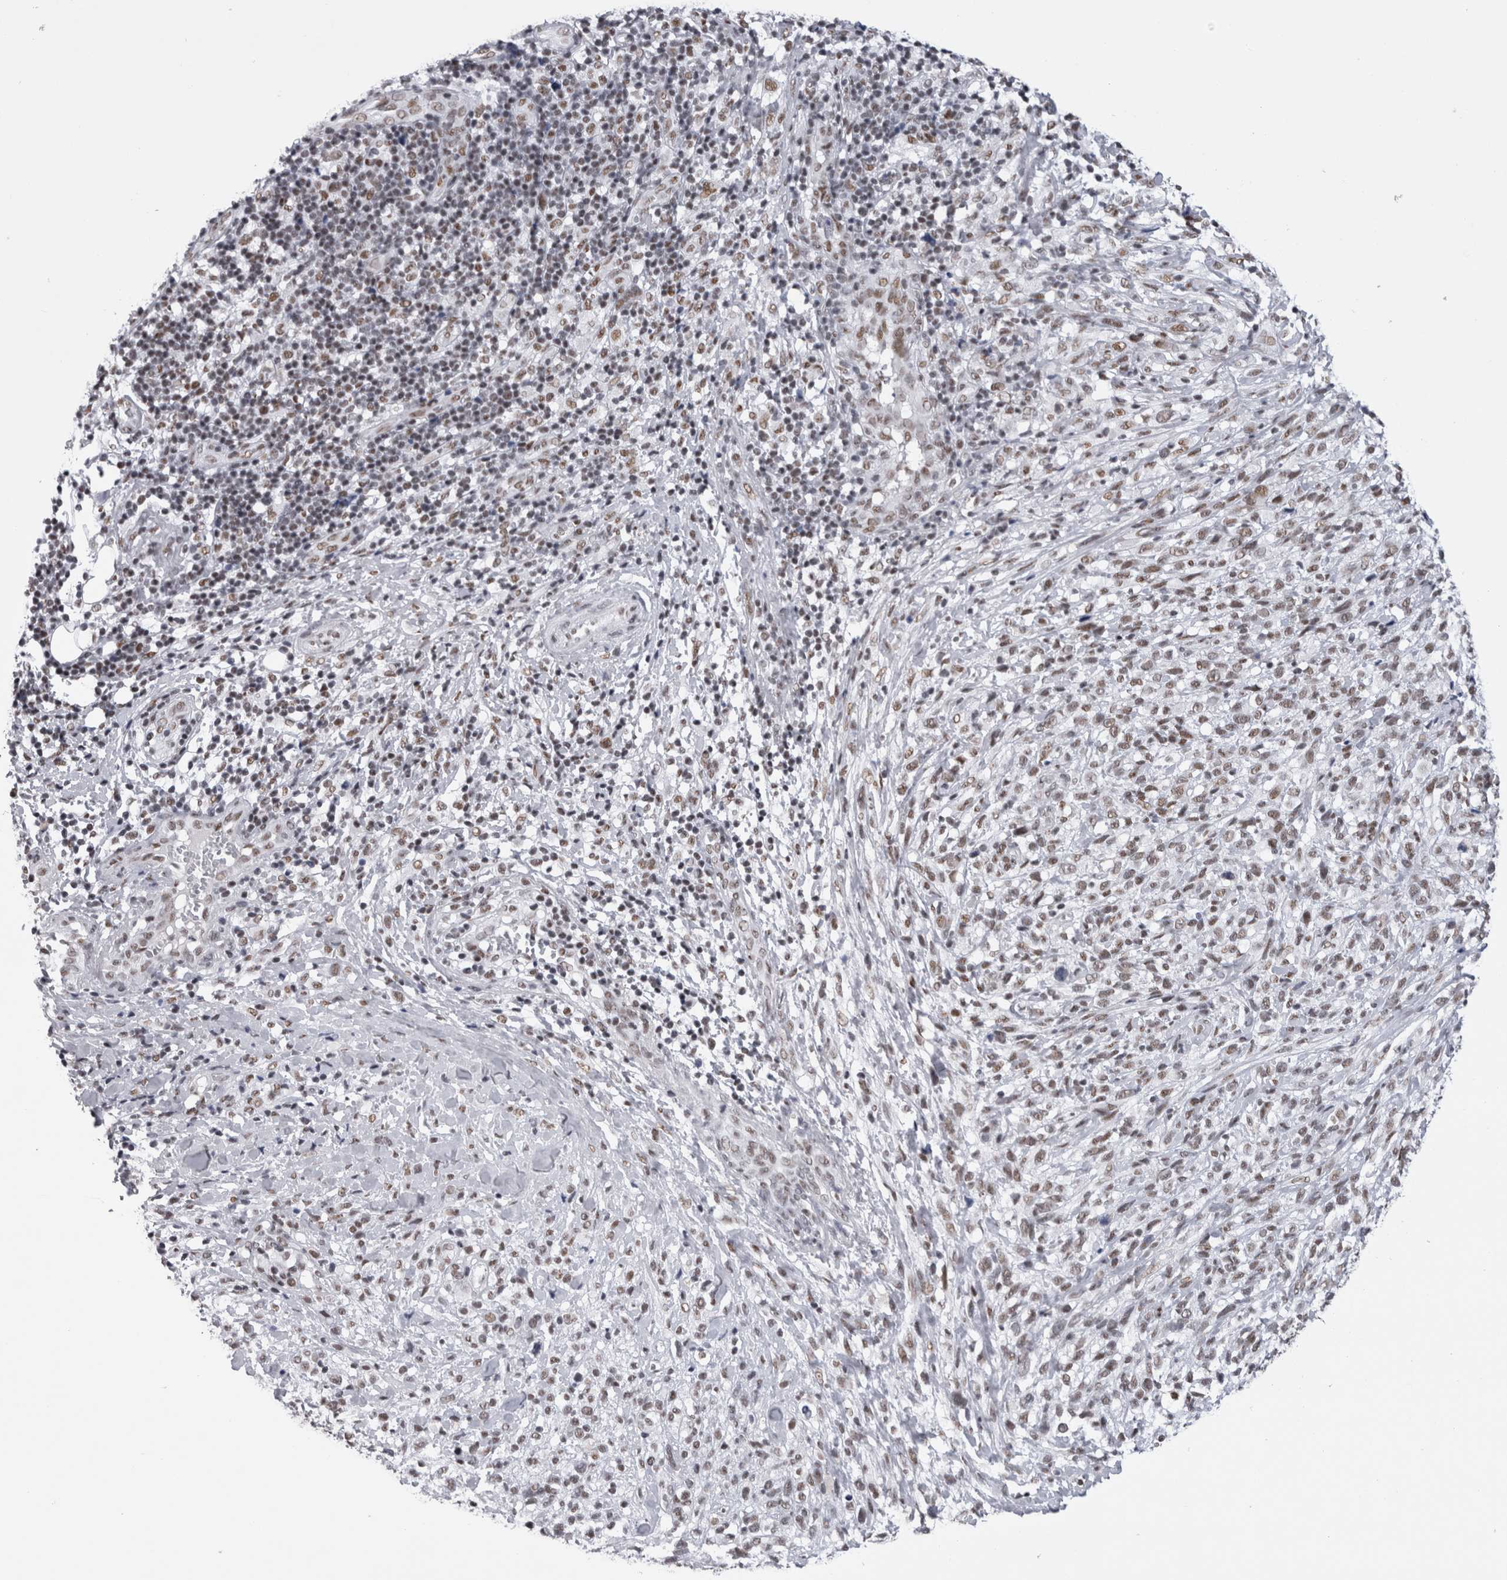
{"staining": {"intensity": "weak", "quantity": "25%-75%", "location": "nuclear"}, "tissue": "melanoma", "cell_type": "Tumor cells", "image_type": "cancer", "snomed": [{"axis": "morphology", "description": "Malignant melanoma, NOS"}, {"axis": "topography", "description": "Skin"}], "caption": "IHC (DAB (3,3'-diaminobenzidine)) staining of human malignant melanoma exhibits weak nuclear protein positivity in about 25%-75% of tumor cells.", "gene": "API5", "patient": {"sex": "female", "age": 55}}